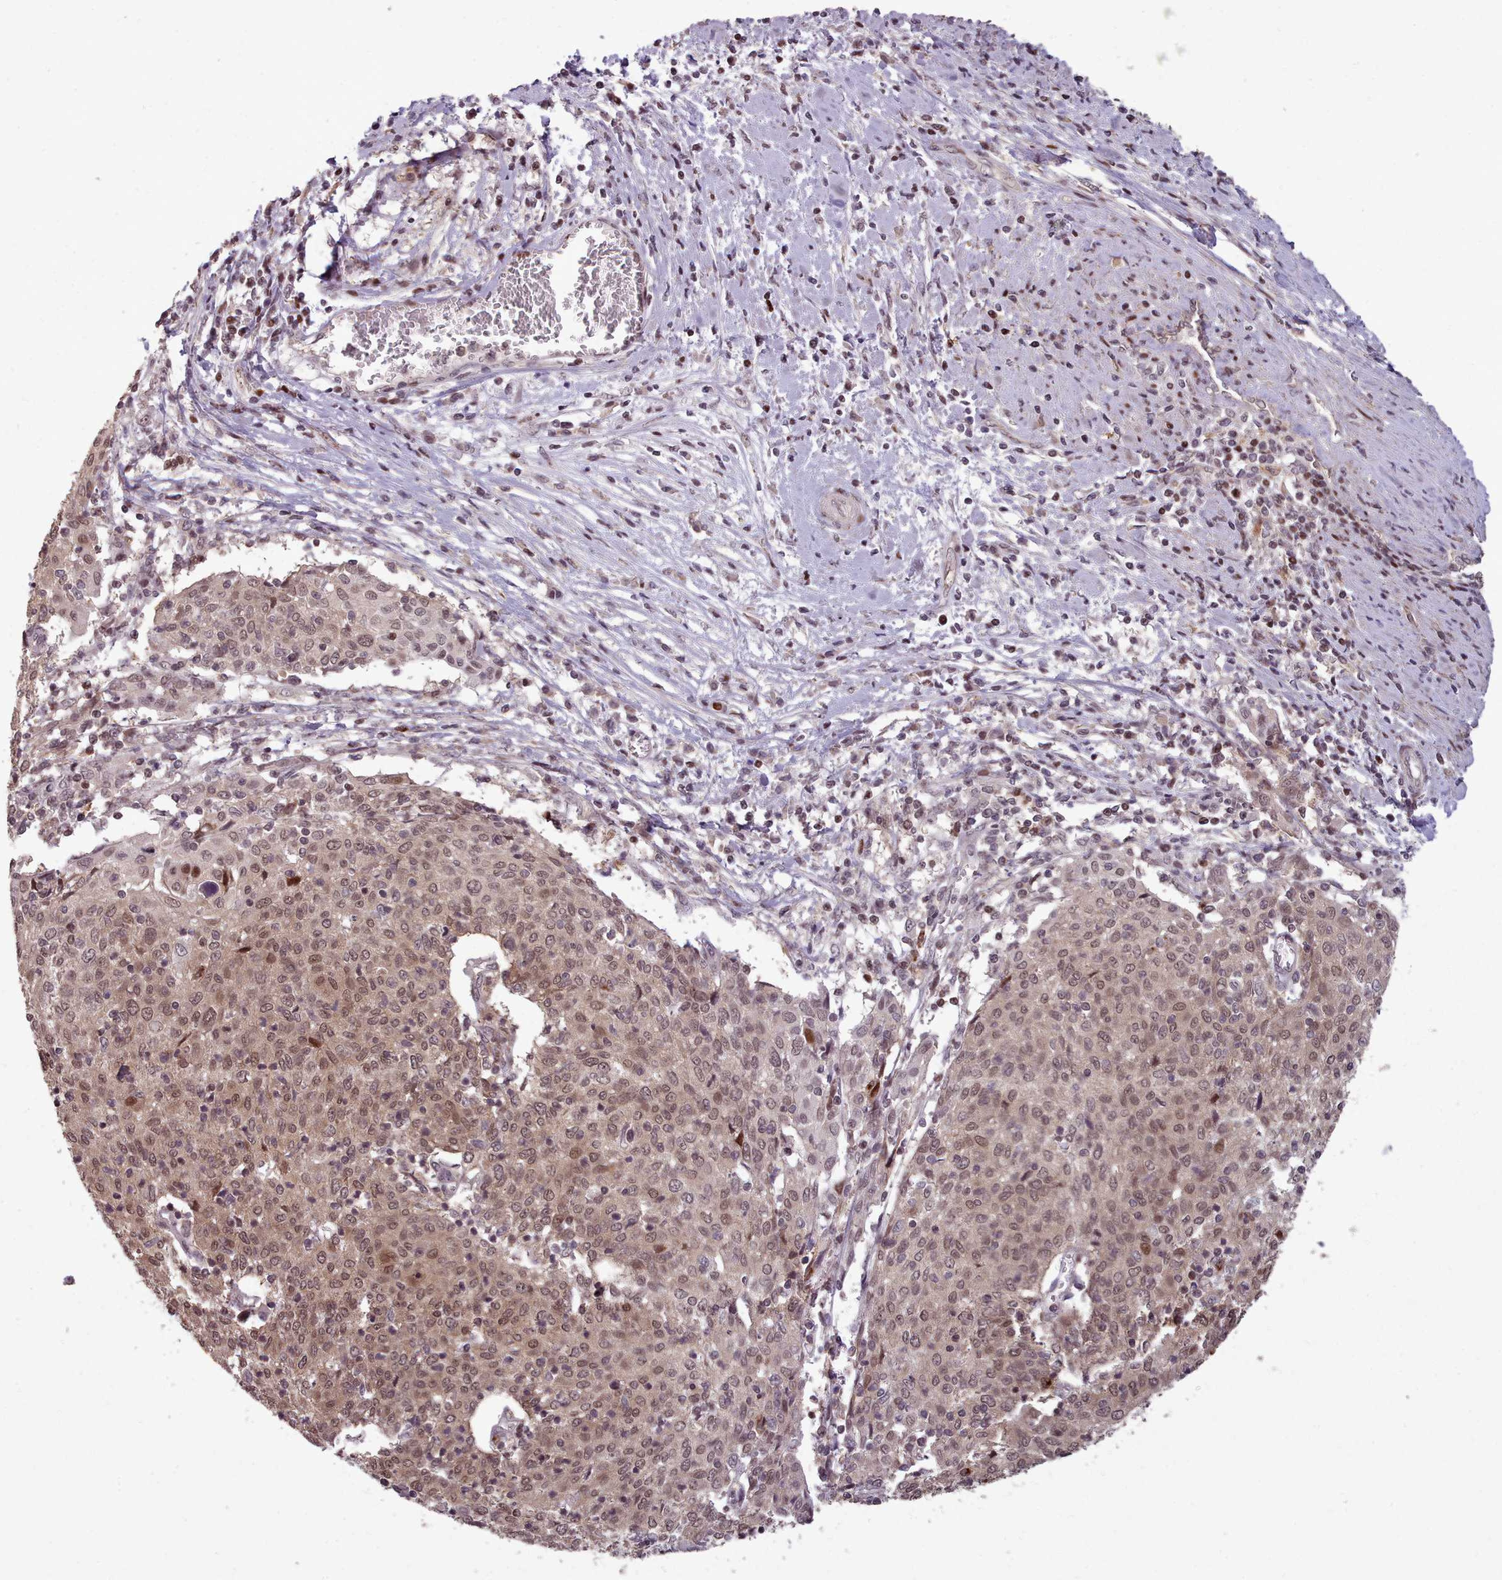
{"staining": {"intensity": "moderate", "quantity": ">75%", "location": "nuclear"}, "tissue": "cervical cancer", "cell_type": "Tumor cells", "image_type": "cancer", "snomed": [{"axis": "morphology", "description": "Squamous cell carcinoma, NOS"}, {"axis": "topography", "description": "Cervix"}], "caption": "Protein staining of cervical cancer (squamous cell carcinoma) tissue shows moderate nuclear expression in approximately >75% of tumor cells.", "gene": "ENSA", "patient": {"sex": "female", "age": 52}}